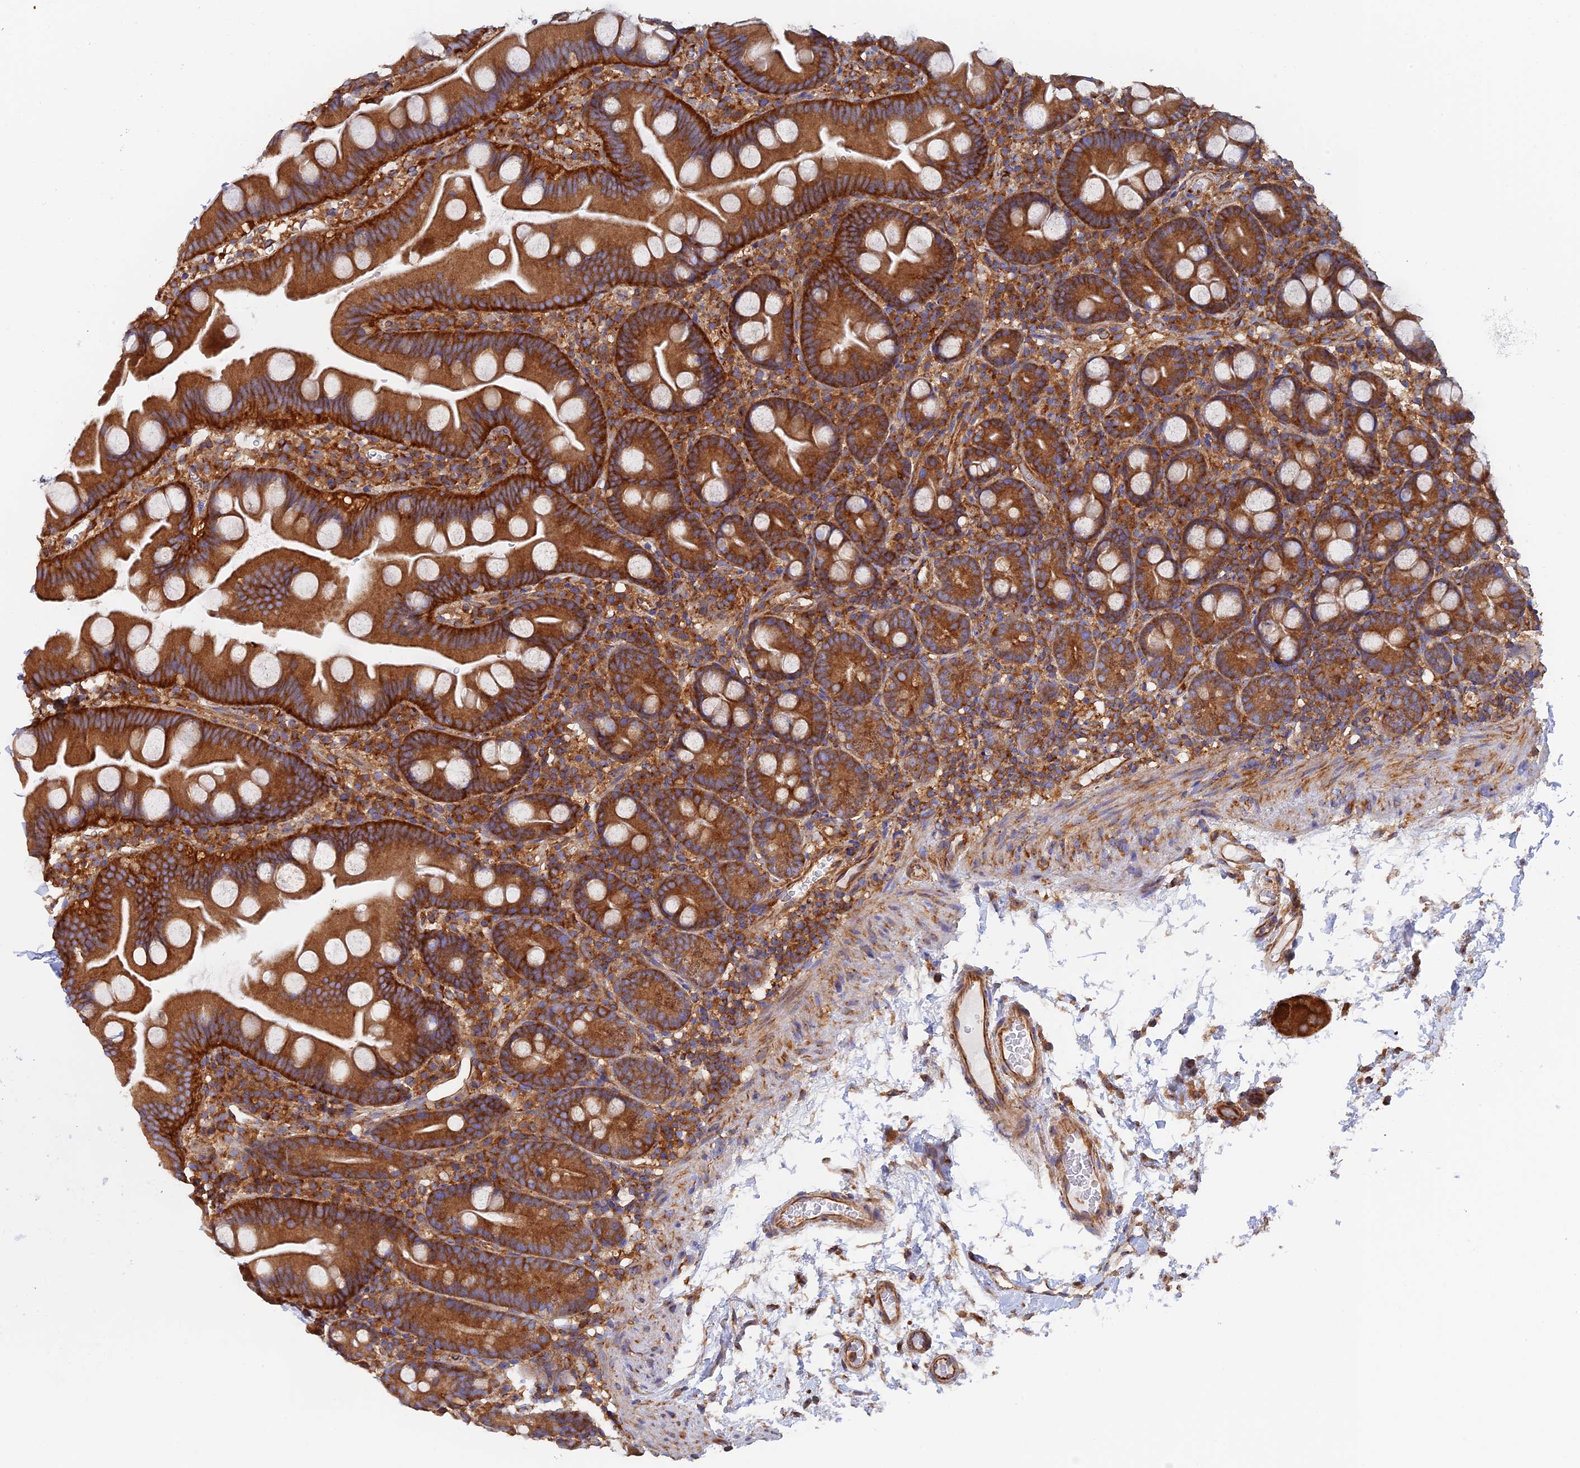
{"staining": {"intensity": "strong", "quantity": ">75%", "location": "cytoplasmic/membranous"}, "tissue": "small intestine", "cell_type": "Glandular cells", "image_type": "normal", "snomed": [{"axis": "morphology", "description": "Normal tissue, NOS"}, {"axis": "topography", "description": "Small intestine"}], "caption": "IHC photomicrograph of unremarkable small intestine stained for a protein (brown), which displays high levels of strong cytoplasmic/membranous staining in about >75% of glandular cells.", "gene": "DCTN2", "patient": {"sex": "female", "age": 68}}